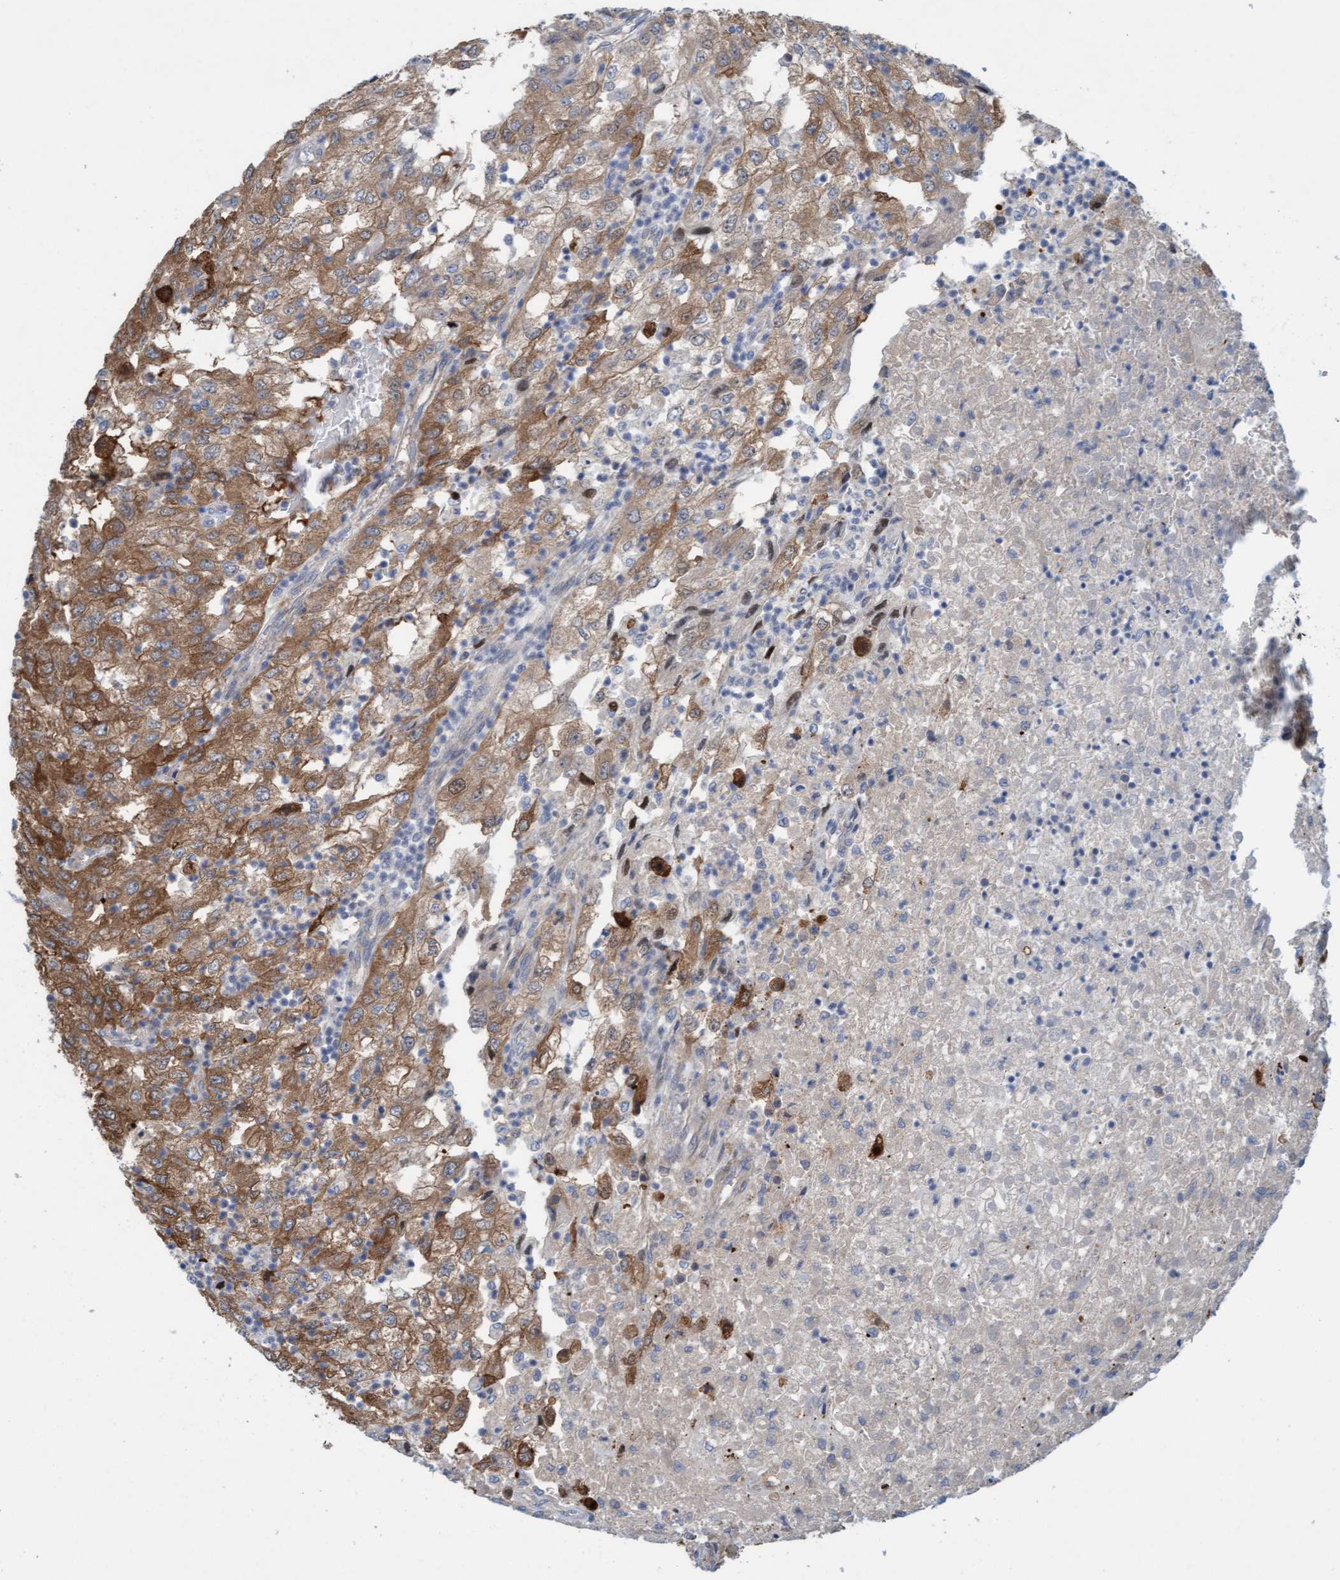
{"staining": {"intensity": "moderate", "quantity": ">75%", "location": "cytoplasmic/membranous"}, "tissue": "renal cancer", "cell_type": "Tumor cells", "image_type": "cancer", "snomed": [{"axis": "morphology", "description": "Adenocarcinoma, NOS"}, {"axis": "topography", "description": "Kidney"}], "caption": "Tumor cells show medium levels of moderate cytoplasmic/membranous expression in approximately >75% of cells in adenocarcinoma (renal).", "gene": "KLHL25", "patient": {"sex": "female", "age": 54}}